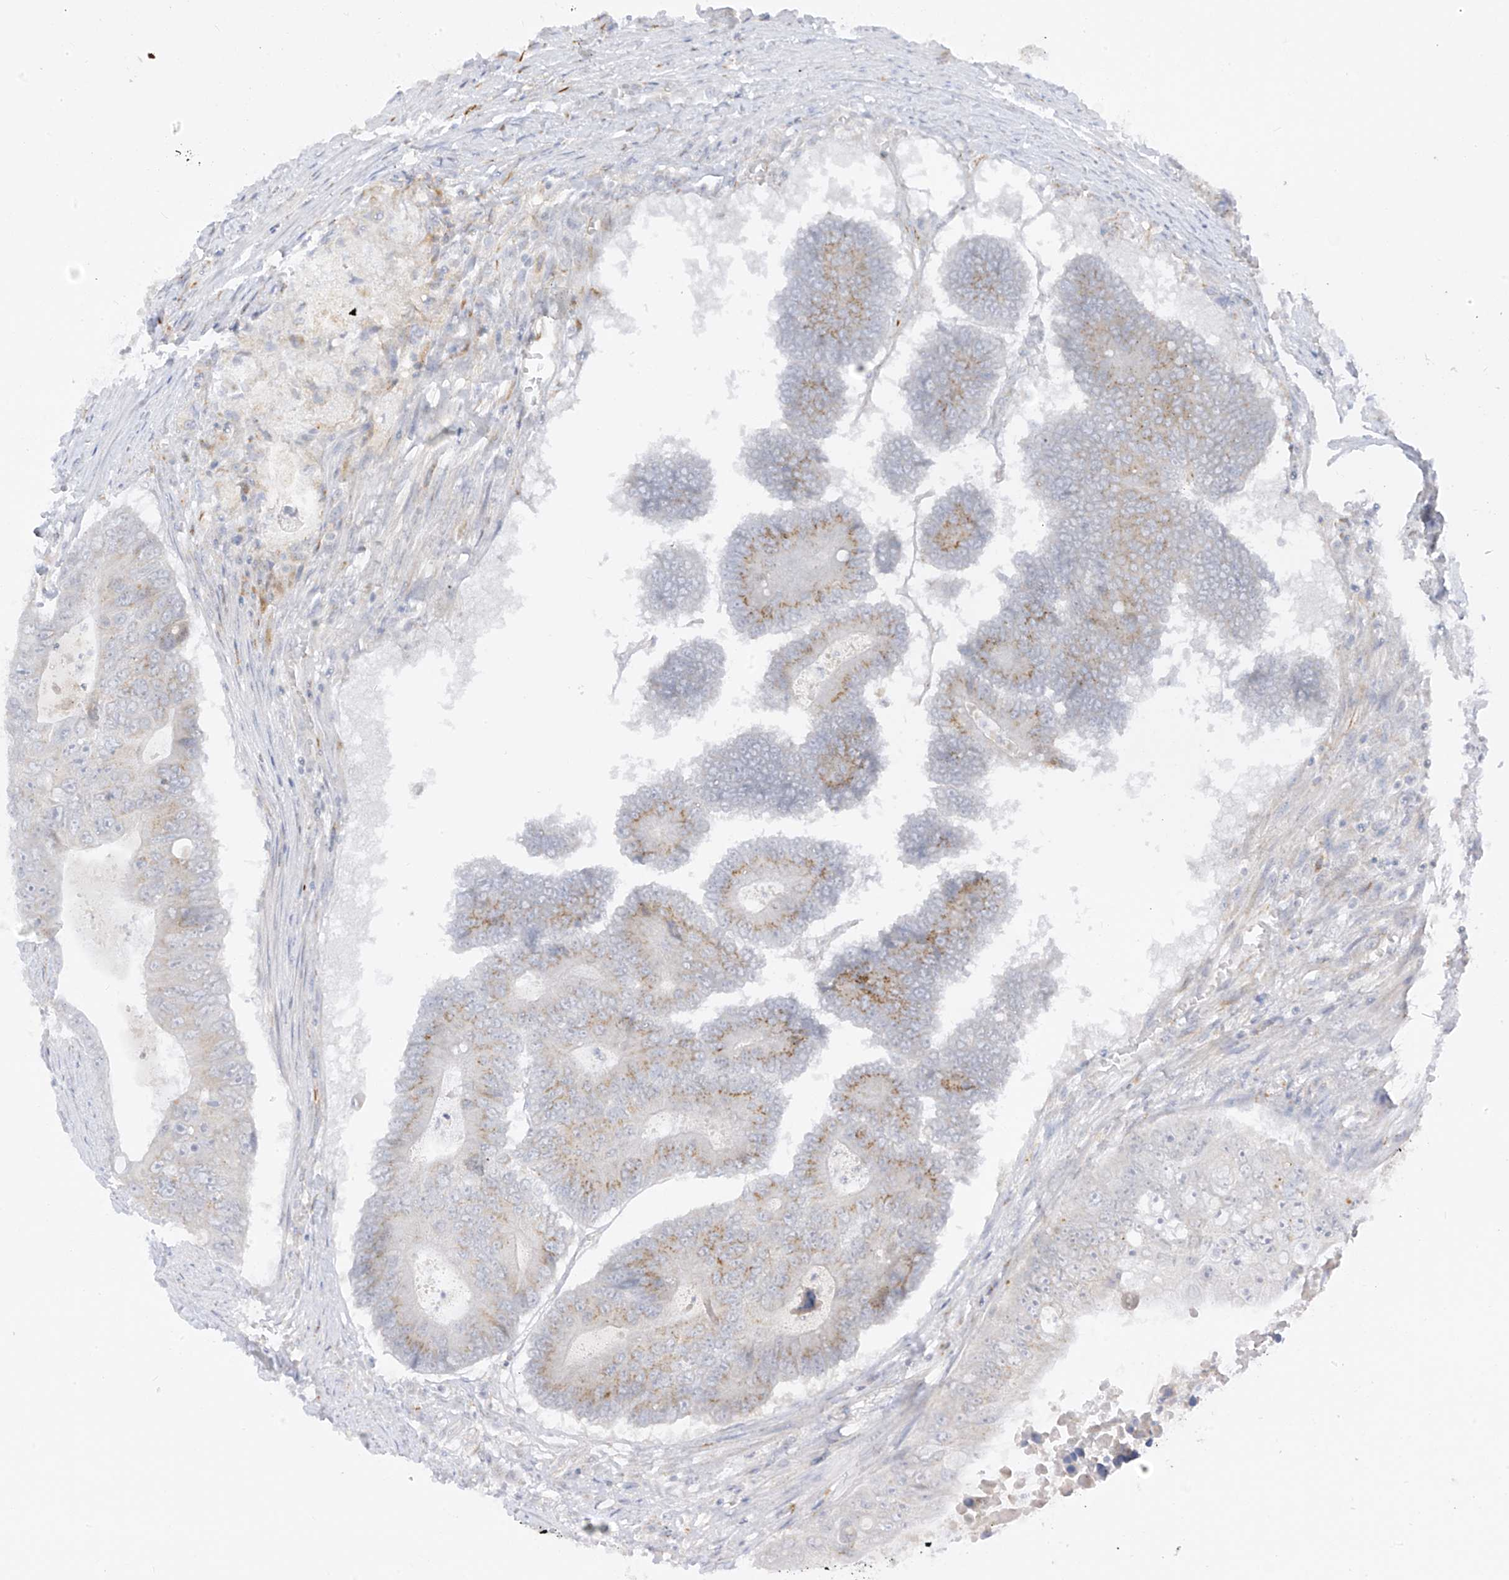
{"staining": {"intensity": "moderate", "quantity": "25%-75%", "location": "cytoplasmic/membranous"}, "tissue": "colorectal cancer", "cell_type": "Tumor cells", "image_type": "cancer", "snomed": [{"axis": "morphology", "description": "Adenocarcinoma, NOS"}, {"axis": "topography", "description": "Colon"}], "caption": "This micrograph displays IHC staining of colorectal cancer, with medium moderate cytoplasmic/membranous staining in approximately 25%-75% of tumor cells.", "gene": "HS6ST2", "patient": {"sex": "male", "age": 87}}